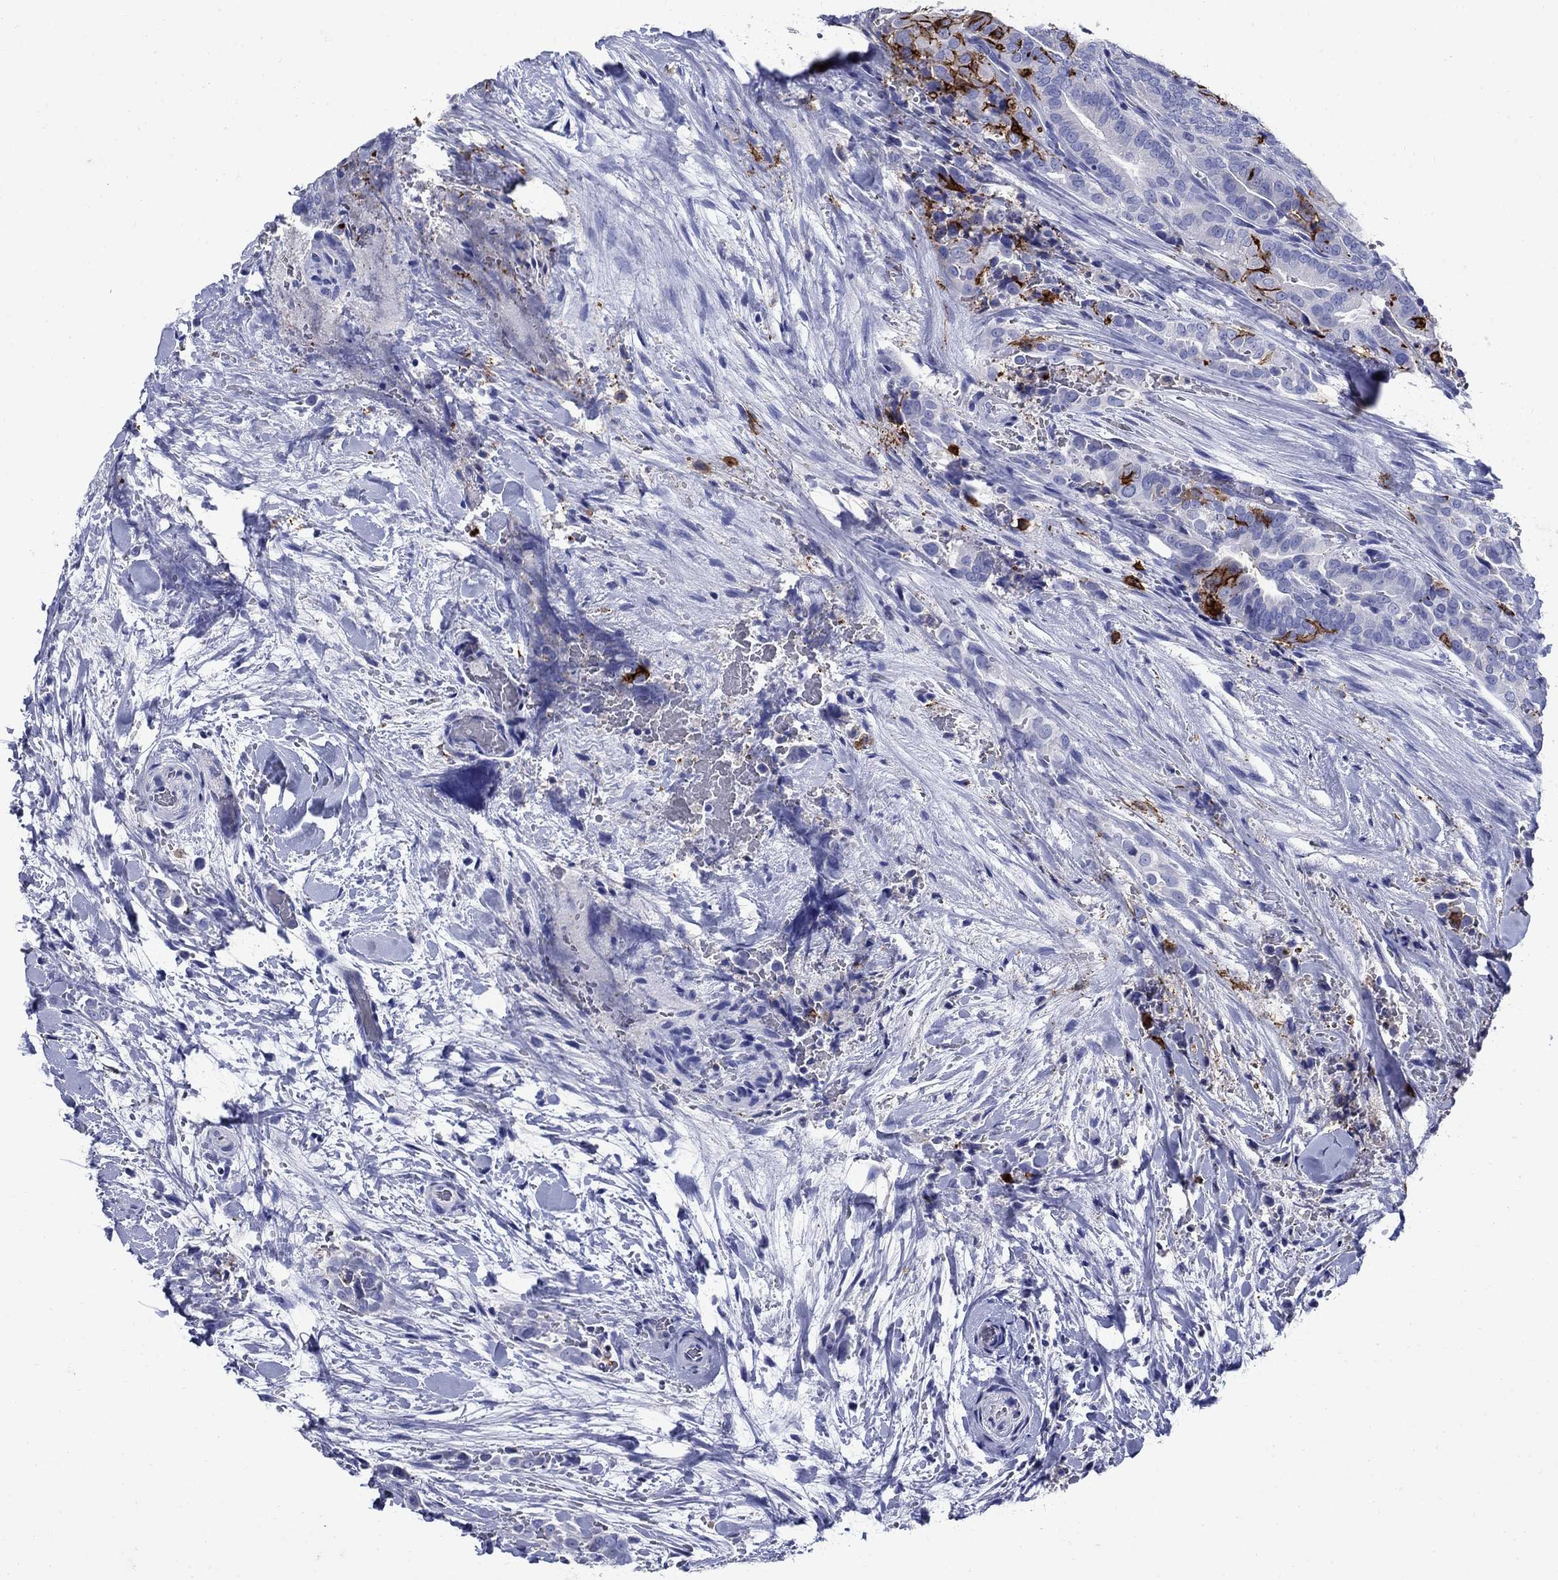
{"staining": {"intensity": "negative", "quantity": "none", "location": "none"}, "tissue": "thyroid cancer", "cell_type": "Tumor cells", "image_type": "cancer", "snomed": [{"axis": "morphology", "description": "Papillary adenocarcinoma, NOS"}, {"axis": "topography", "description": "Thyroid gland"}], "caption": "Immunohistochemistry of human papillary adenocarcinoma (thyroid) demonstrates no expression in tumor cells.", "gene": "CD1A", "patient": {"sex": "male", "age": 61}}